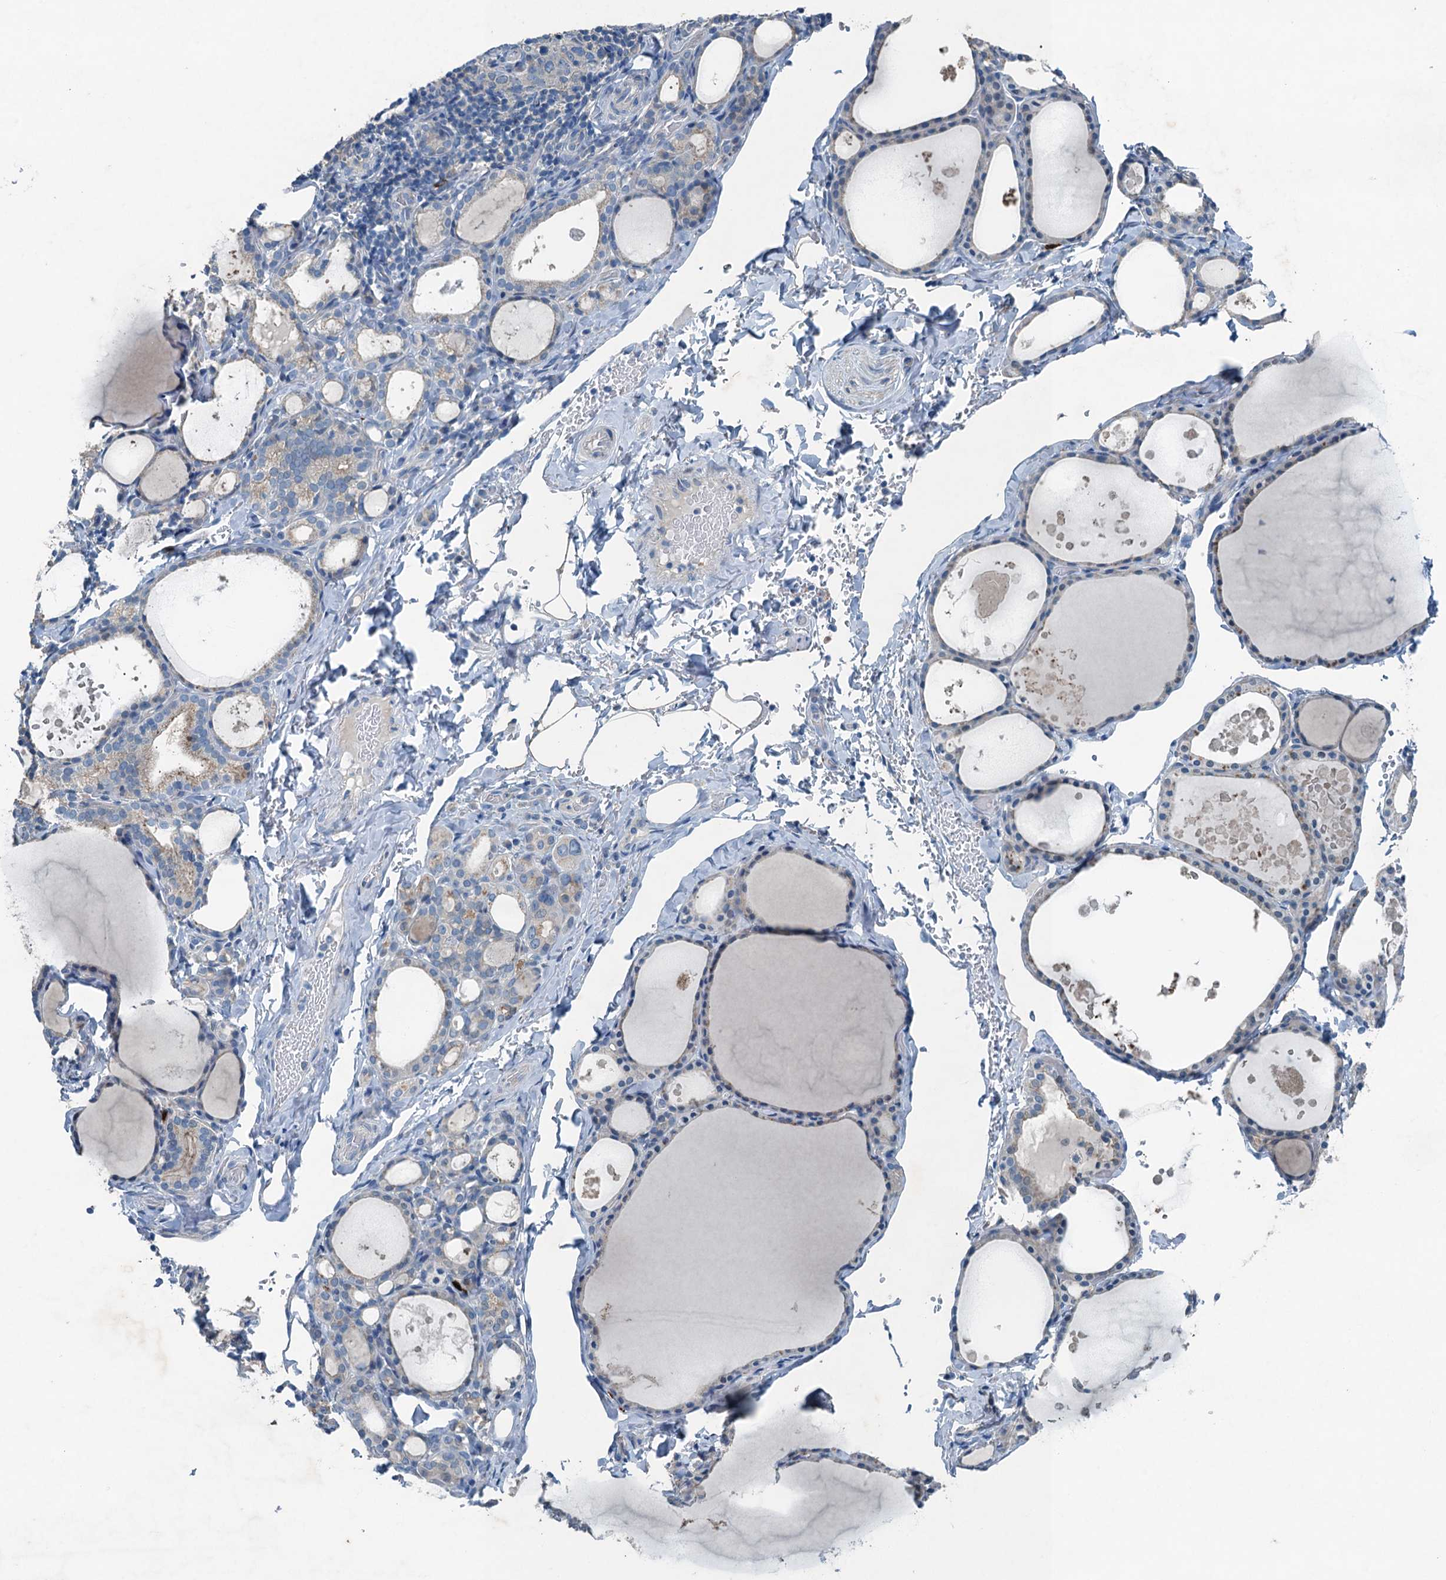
{"staining": {"intensity": "weak", "quantity": "25%-75%", "location": "cytoplasmic/membranous"}, "tissue": "thyroid gland", "cell_type": "Glandular cells", "image_type": "normal", "snomed": [{"axis": "morphology", "description": "Normal tissue, NOS"}, {"axis": "topography", "description": "Thyroid gland"}], "caption": "Protein expression analysis of unremarkable human thyroid gland reveals weak cytoplasmic/membranous expression in approximately 25%-75% of glandular cells.", "gene": "CBLIF", "patient": {"sex": "male", "age": 56}}